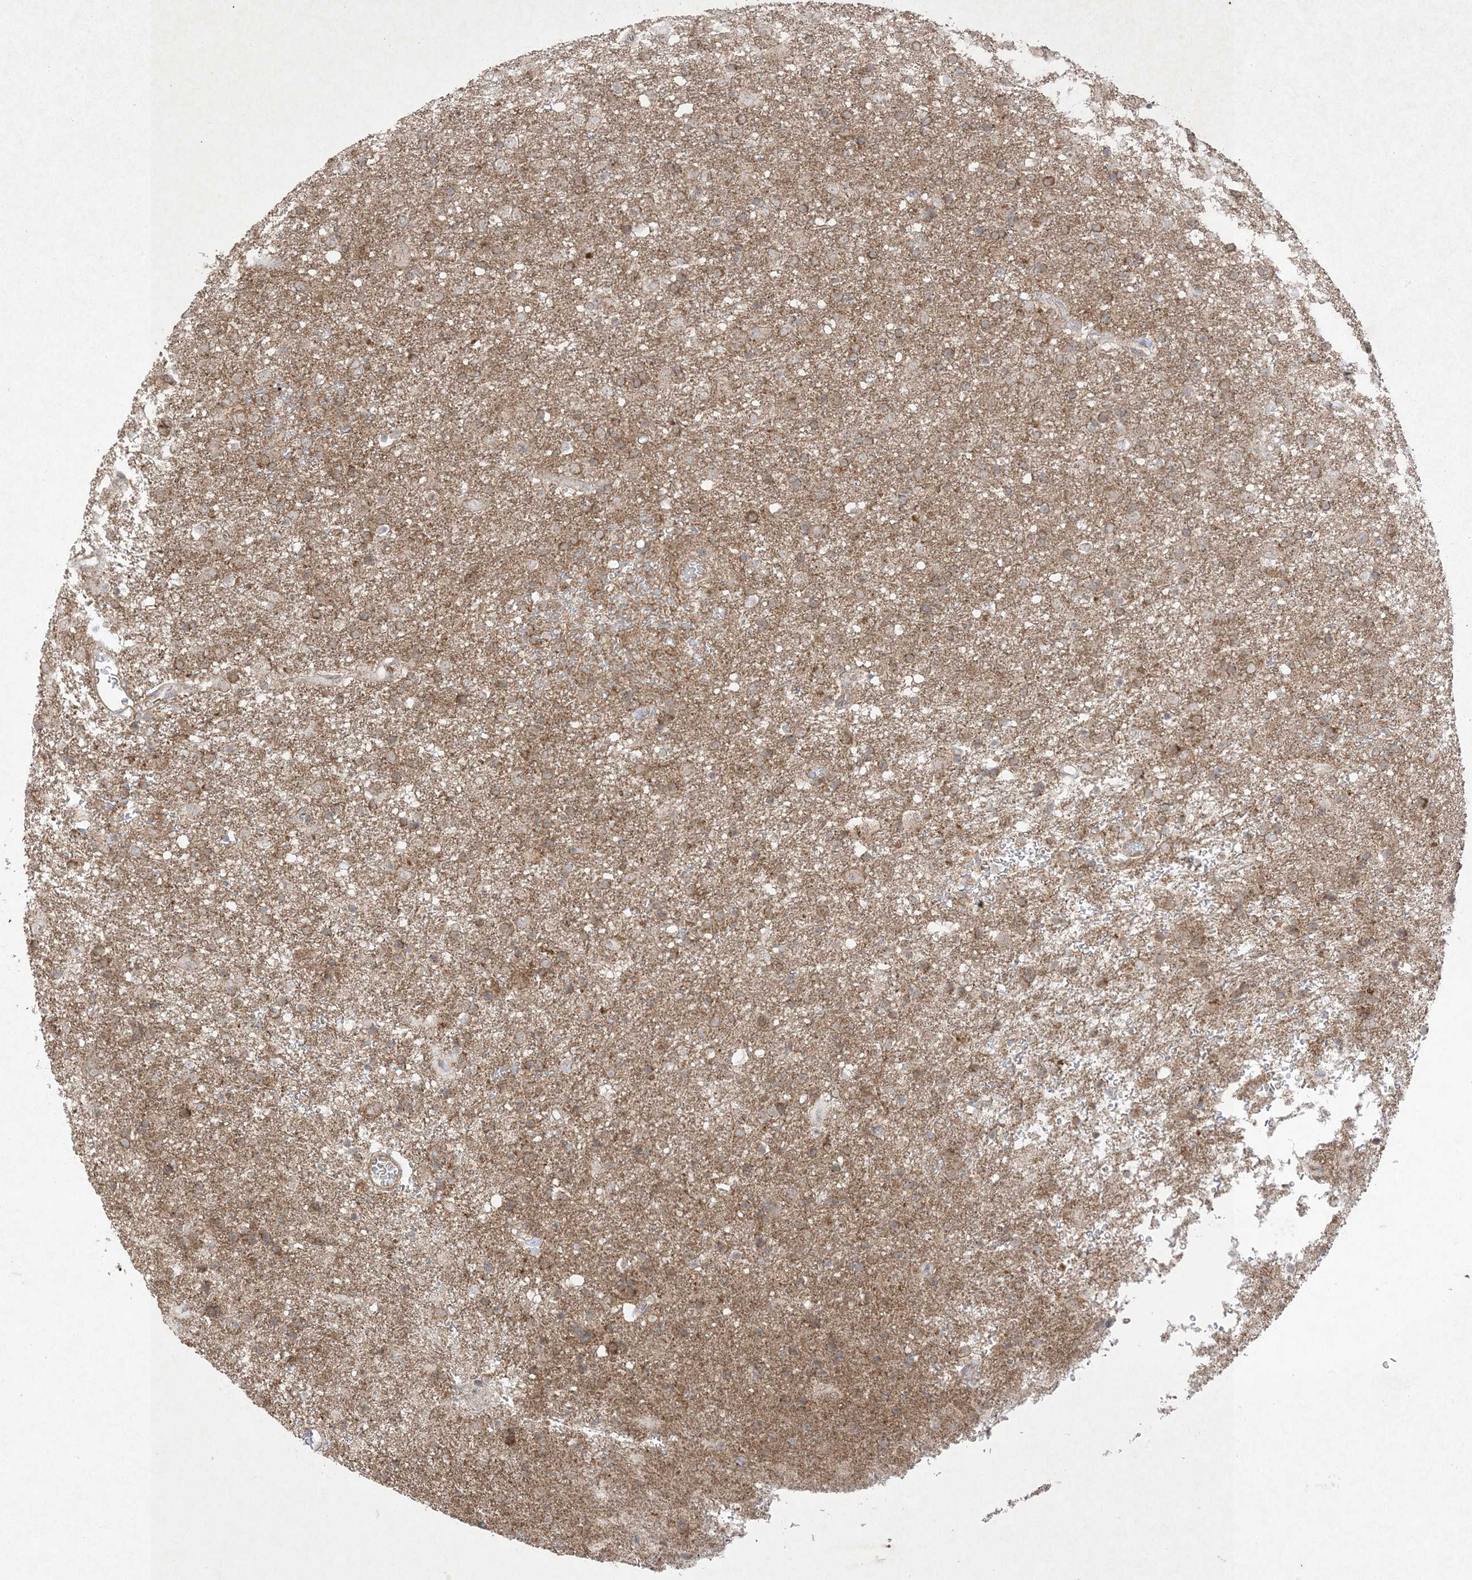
{"staining": {"intensity": "moderate", "quantity": "25%-75%", "location": "cytoplasmic/membranous"}, "tissue": "glioma", "cell_type": "Tumor cells", "image_type": "cancer", "snomed": [{"axis": "morphology", "description": "Glioma, malignant, Low grade"}, {"axis": "topography", "description": "Brain"}], "caption": "An immunohistochemistry photomicrograph of neoplastic tissue is shown. Protein staining in brown shows moderate cytoplasmic/membranous positivity in glioma within tumor cells.", "gene": "UBE2C", "patient": {"sex": "male", "age": 65}}